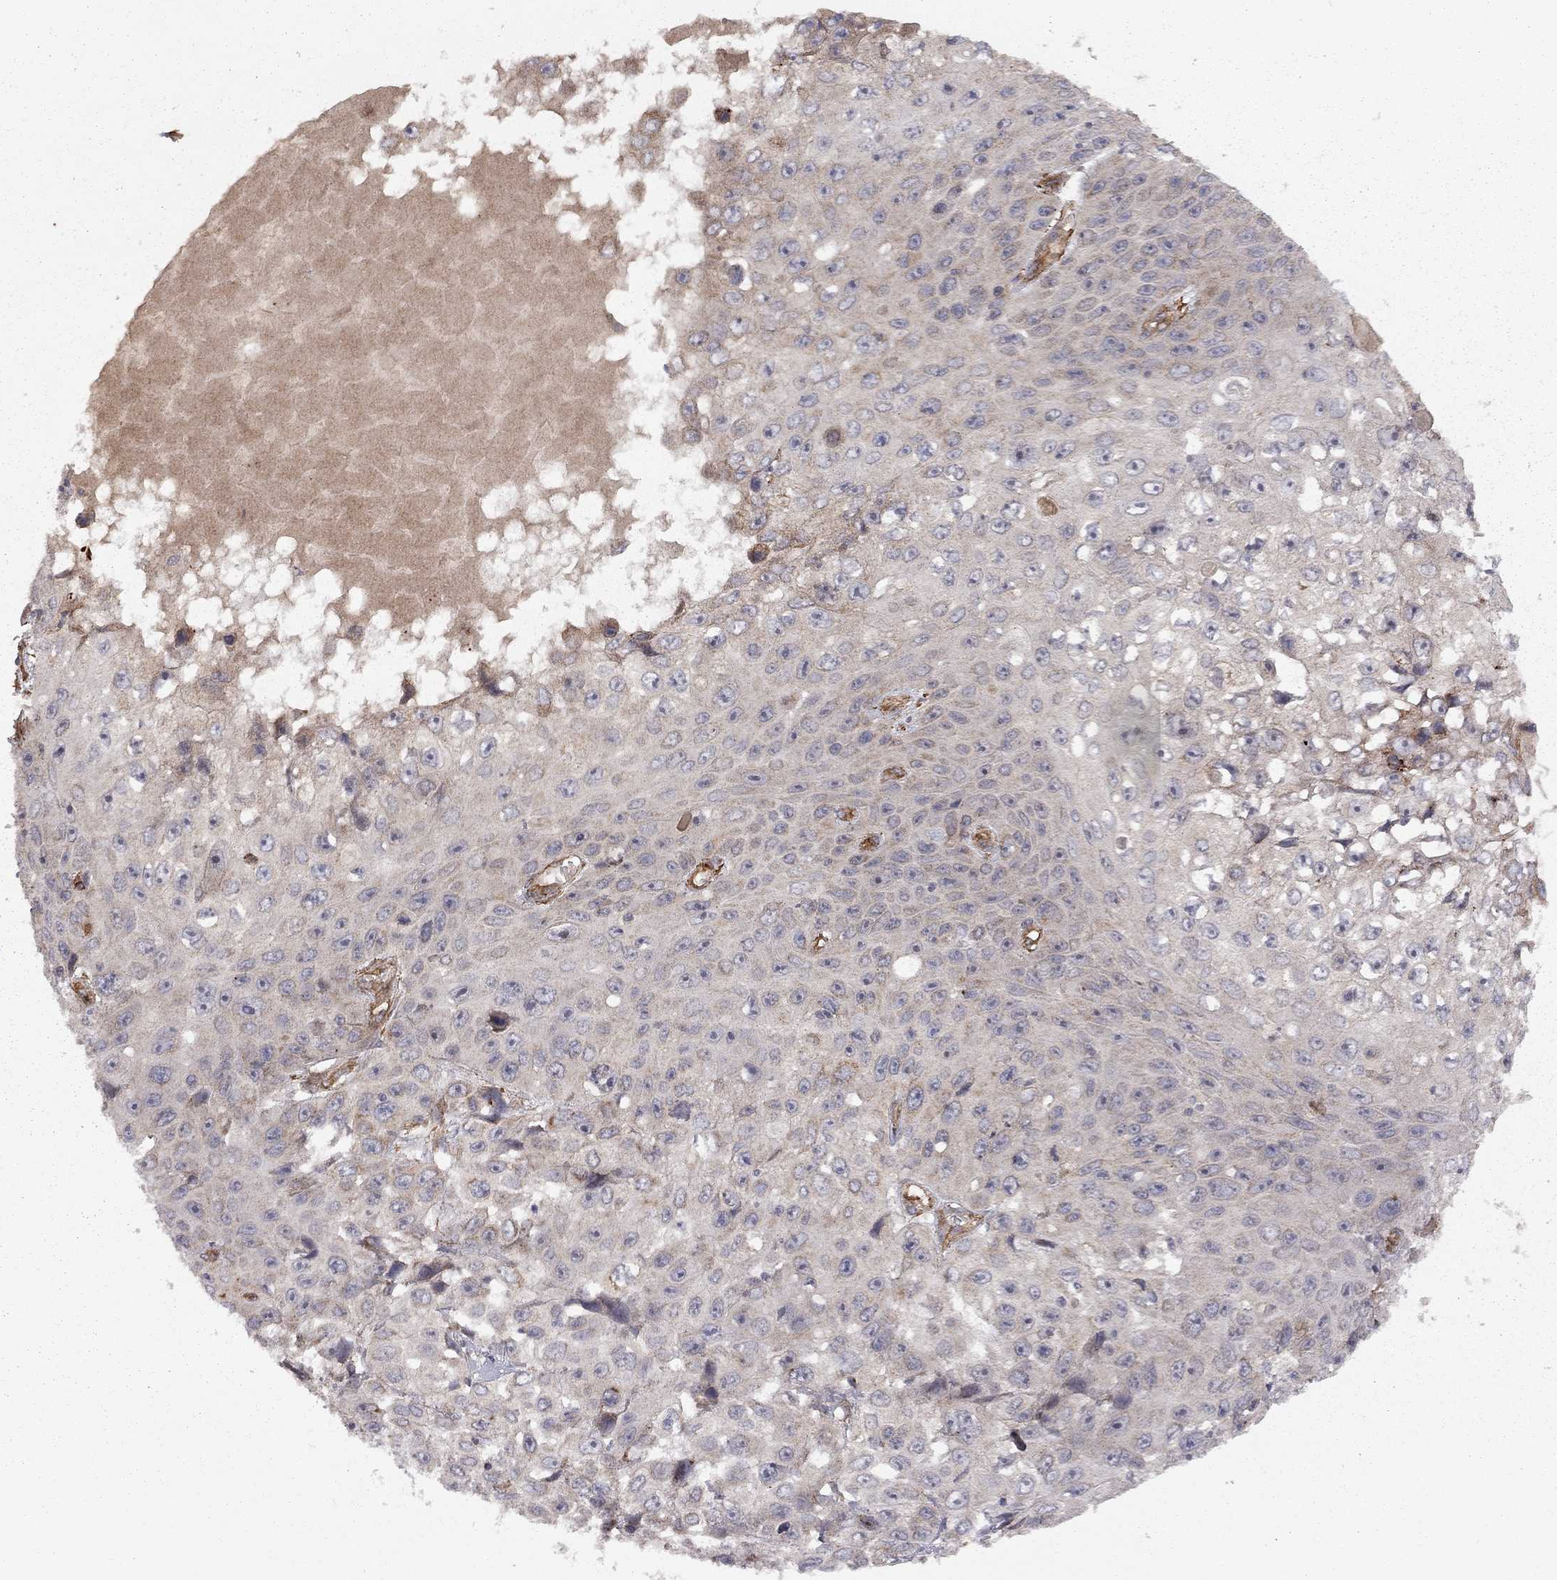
{"staining": {"intensity": "negative", "quantity": "none", "location": "none"}, "tissue": "skin cancer", "cell_type": "Tumor cells", "image_type": "cancer", "snomed": [{"axis": "morphology", "description": "Squamous cell carcinoma, NOS"}, {"axis": "topography", "description": "Skin"}], "caption": "Immunohistochemistry (IHC) micrograph of human skin cancer stained for a protein (brown), which shows no expression in tumor cells.", "gene": "EXOC3L2", "patient": {"sex": "male", "age": 82}}